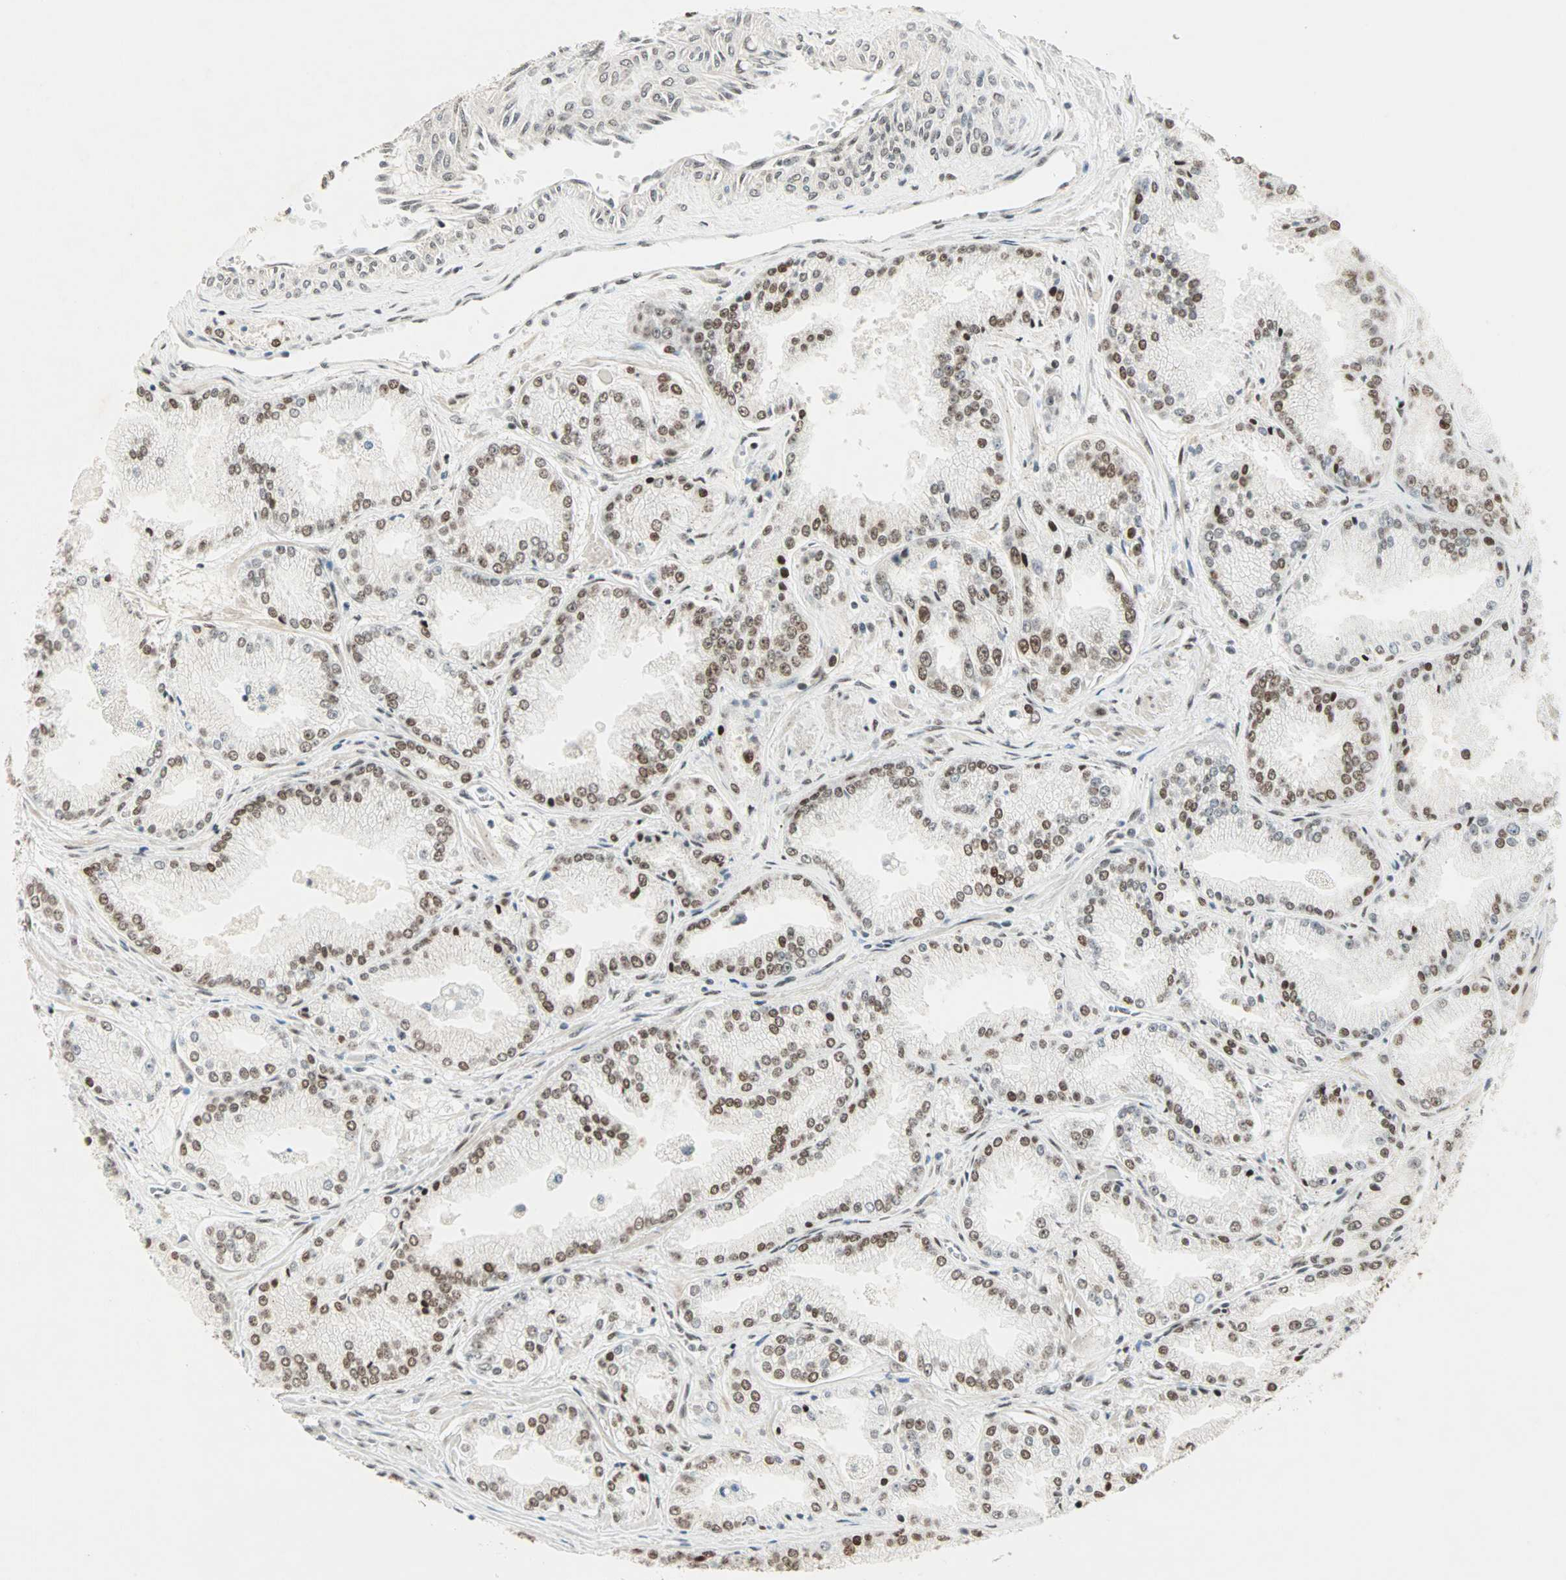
{"staining": {"intensity": "moderate", "quantity": ">75%", "location": "nuclear"}, "tissue": "prostate cancer", "cell_type": "Tumor cells", "image_type": "cancer", "snomed": [{"axis": "morphology", "description": "Adenocarcinoma, High grade"}, {"axis": "topography", "description": "Prostate"}], "caption": "This is an image of IHC staining of prostate cancer (adenocarcinoma (high-grade)), which shows moderate positivity in the nuclear of tumor cells.", "gene": "BLM", "patient": {"sex": "male", "age": 61}}